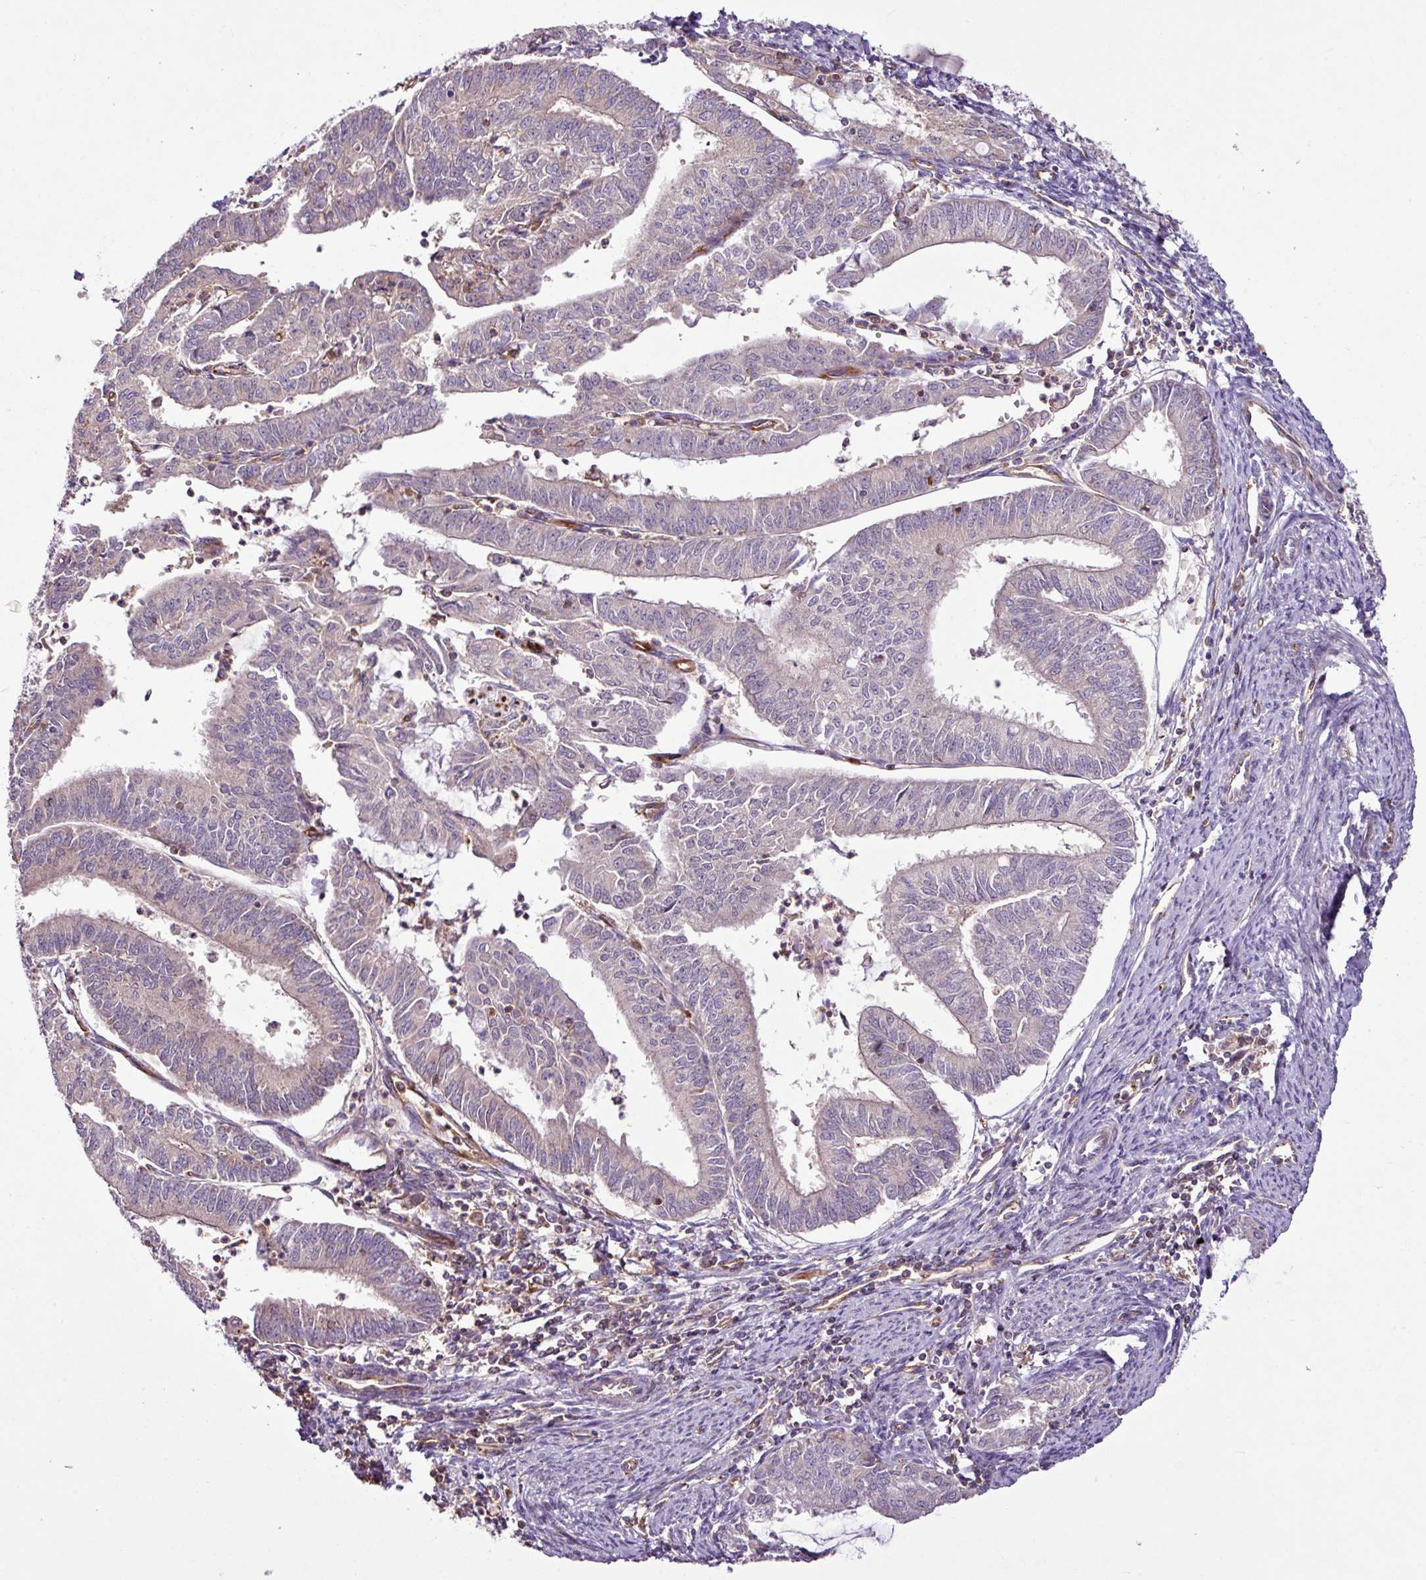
{"staining": {"intensity": "negative", "quantity": "none", "location": "none"}, "tissue": "endometrial cancer", "cell_type": "Tumor cells", "image_type": "cancer", "snomed": [{"axis": "morphology", "description": "Adenocarcinoma, NOS"}, {"axis": "topography", "description": "Endometrium"}], "caption": "High power microscopy micrograph of an IHC image of adenocarcinoma (endometrial), revealing no significant expression in tumor cells.", "gene": "ZNF106", "patient": {"sex": "female", "age": 70}}